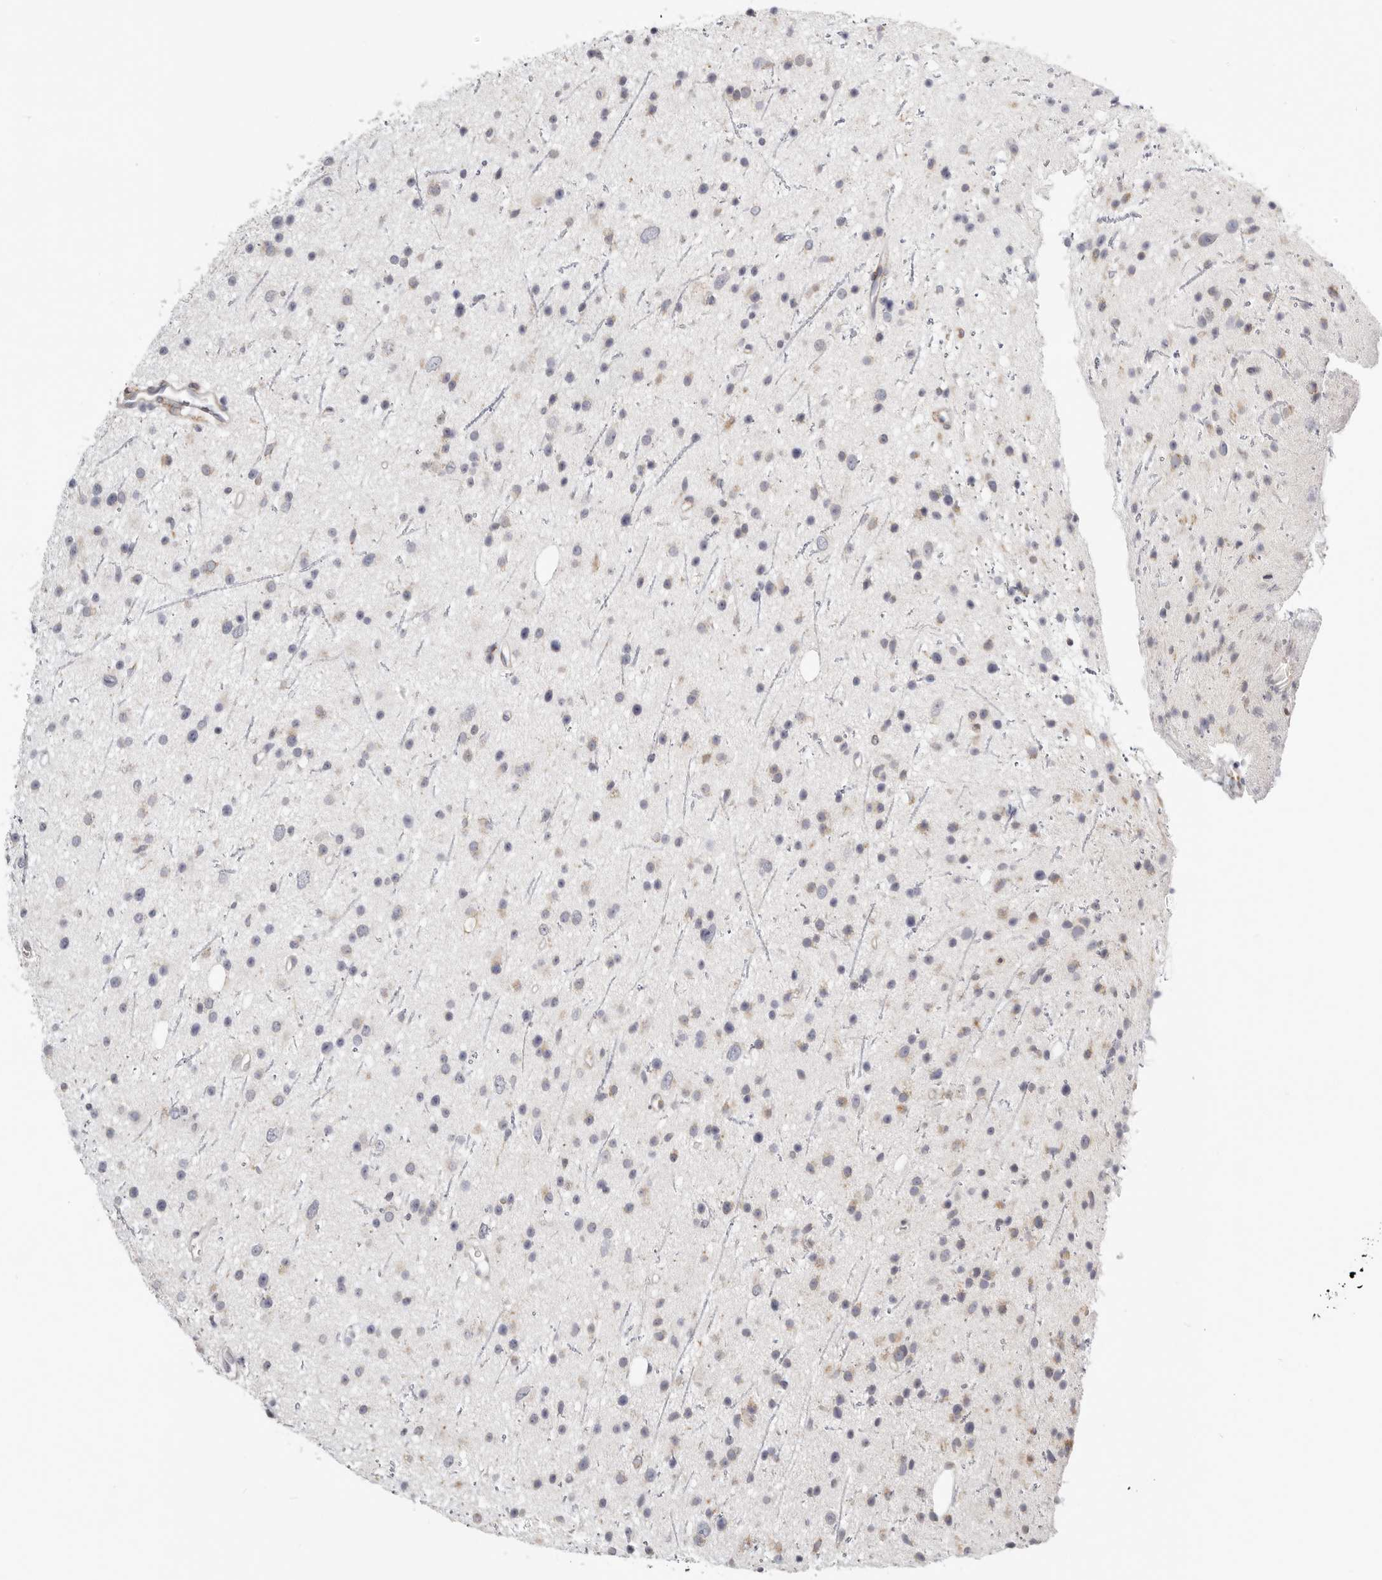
{"staining": {"intensity": "weak", "quantity": "<25%", "location": "cytoplasmic/membranous"}, "tissue": "glioma", "cell_type": "Tumor cells", "image_type": "cancer", "snomed": [{"axis": "morphology", "description": "Glioma, malignant, Low grade"}, {"axis": "topography", "description": "Cerebral cortex"}], "caption": "An IHC photomicrograph of glioma is shown. There is no staining in tumor cells of glioma.", "gene": "IL32", "patient": {"sex": "female", "age": 39}}